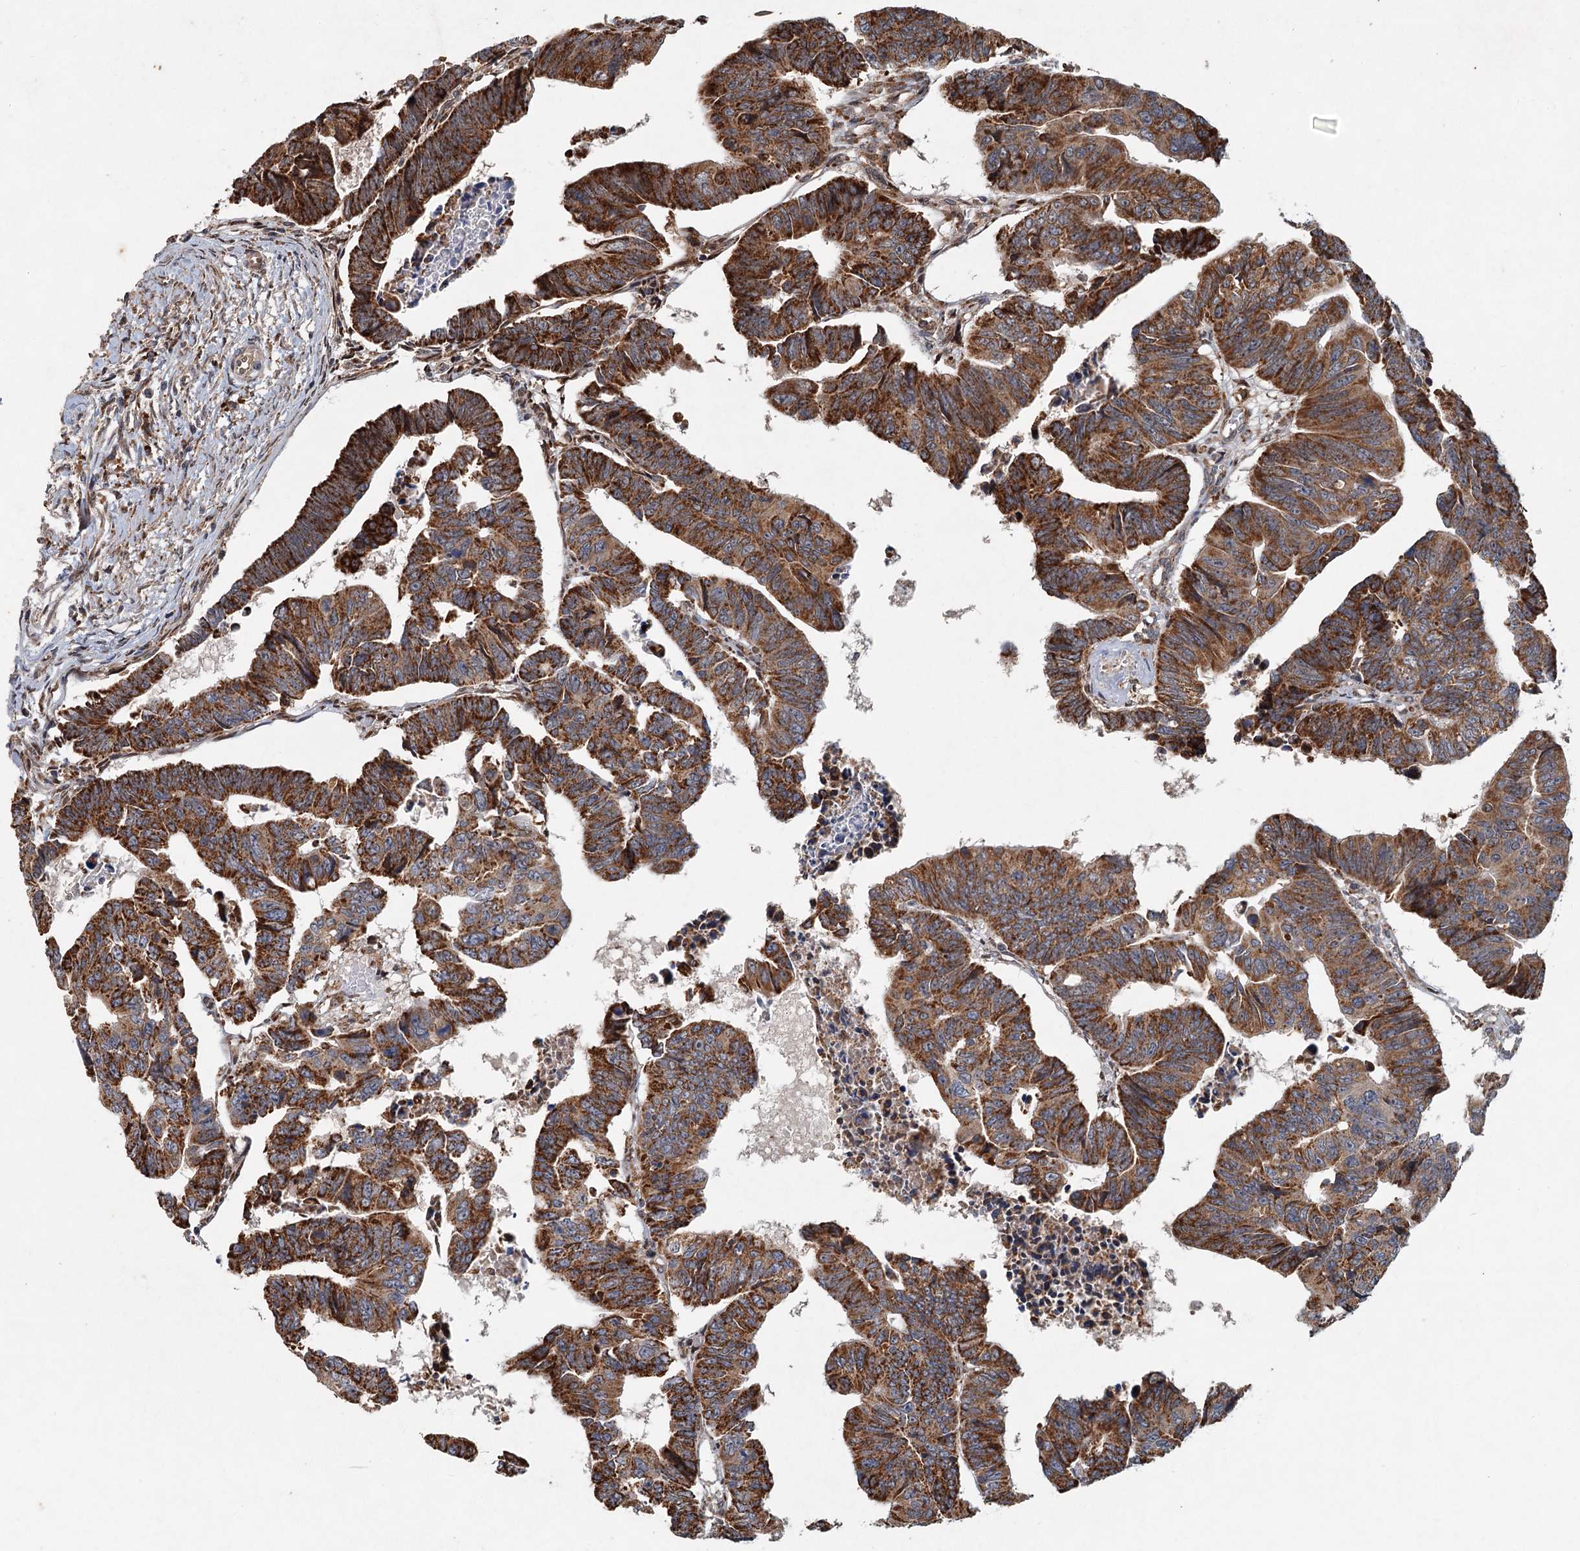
{"staining": {"intensity": "strong", "quantity": ">75%", "location": "cytoplasmic/membranous"}, "tissue": "colorectal cancer", "cell_type": "Tumor cells", "image_type": "cancer", "snomed": [{"axis": "morphology", "description": "Adenocarcinoma, NOS"}, {"axis": "topography", "description": "Rectum"}], "caption": "IHC photomicrograph of neoplastic tissue: human colorectal adenocarcinoma stained using immunohistochemistry (IHC) shows high levels of strong protein expression localized specifically in the cytoplasmic/membranous of tumor cells, appearing as a cytoplasmic/membranous brown color.", "gene": "SRPX2", "patient": {"sex": "female", "age": 65}}